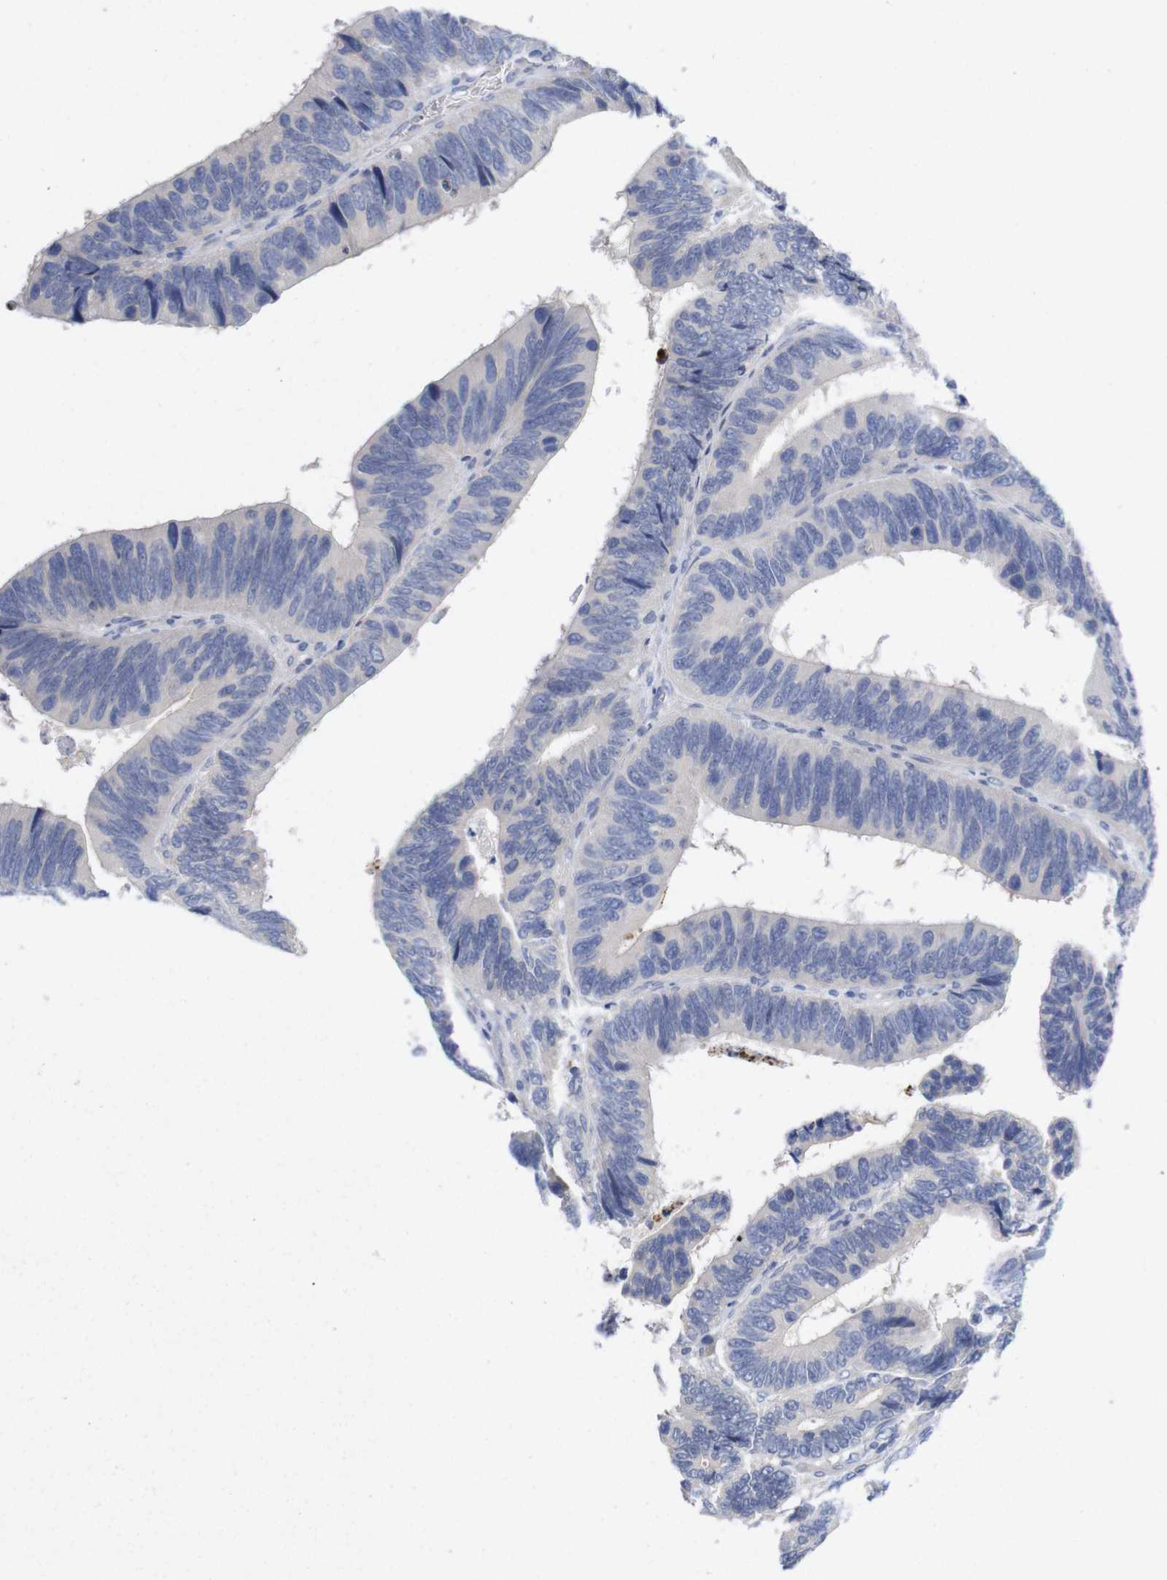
{"staining": {"intensity": "negative", "quantity": "none", "location": "none"}, "tissue": "colorectal cancer", "cell_type": "Tumor cells", "image_type": "cancer", "snomed": [{"axis": "morphology", "description": "Adenocarcinoma, NOS"}, {"axis": "topography", "description": "Colon"}], "caption": "High magnification brightfield microscopy of colorectal adenocarcinoma stained with DAB (3,3'-diaminobenzidine) (brown) and counterstained with hematoxylin (blue): tumor cells show no significant positivity.", "gene": "TNNI3", "patient": {"sex": "male", "age": 72}}